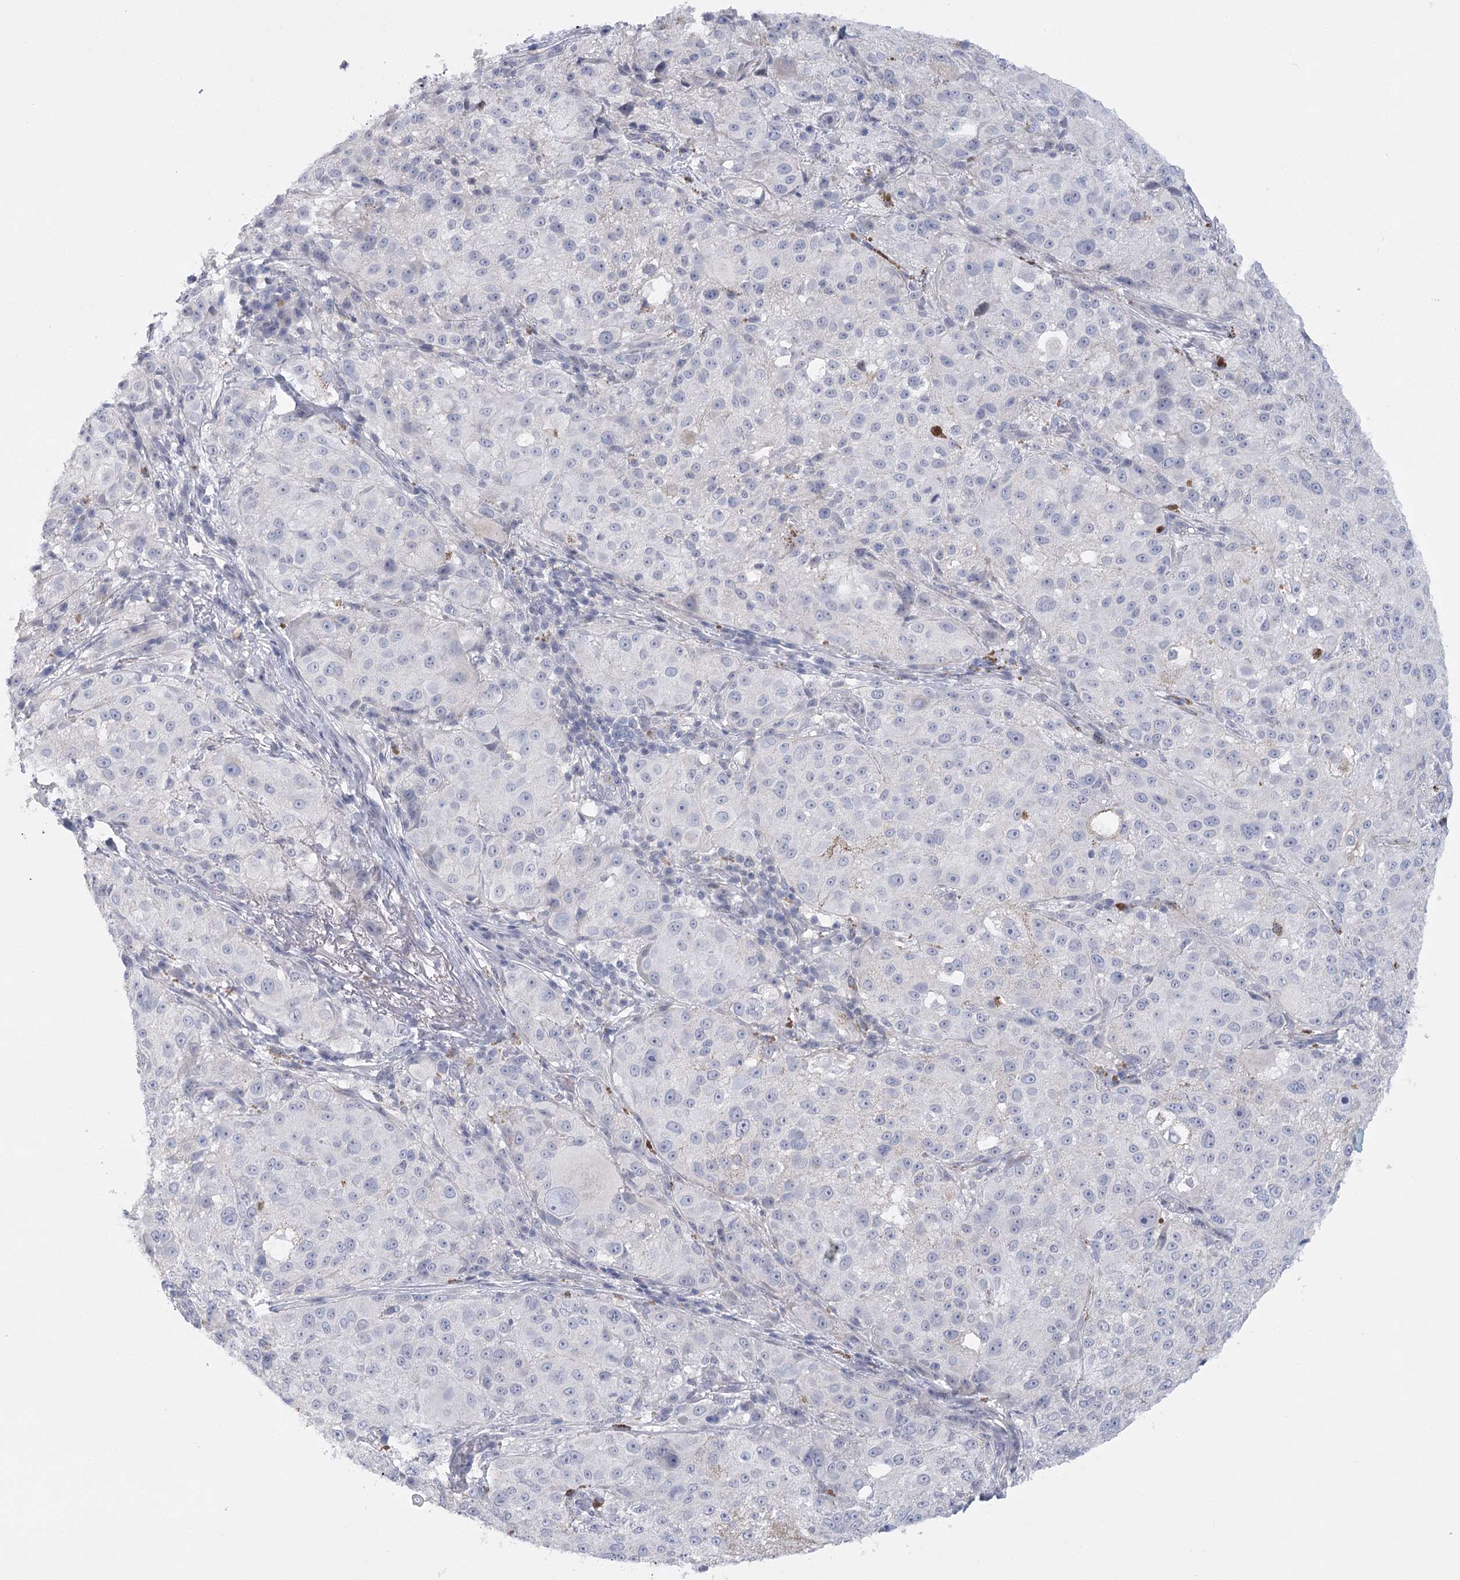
{"staining": {"intensity": "negative", "quantity": "none", "location": "none"}, "tissue": "melanoma", "cell_type": "Tumor cells", "image_type": "cancer", "snomed": [{"axis": "morphology", "description": "Necrosis, NOS"}, {"axis": "morphology", "description": "Malignant melanoma, NOS"}, {"axis": "topography", "description": "Skin"}], "caption": "Histopathology image shows no significant protein positivity in tumor cells of melanoma.", "gene": "FAM76B", "patient": {"sex": "female", "age": 87}}